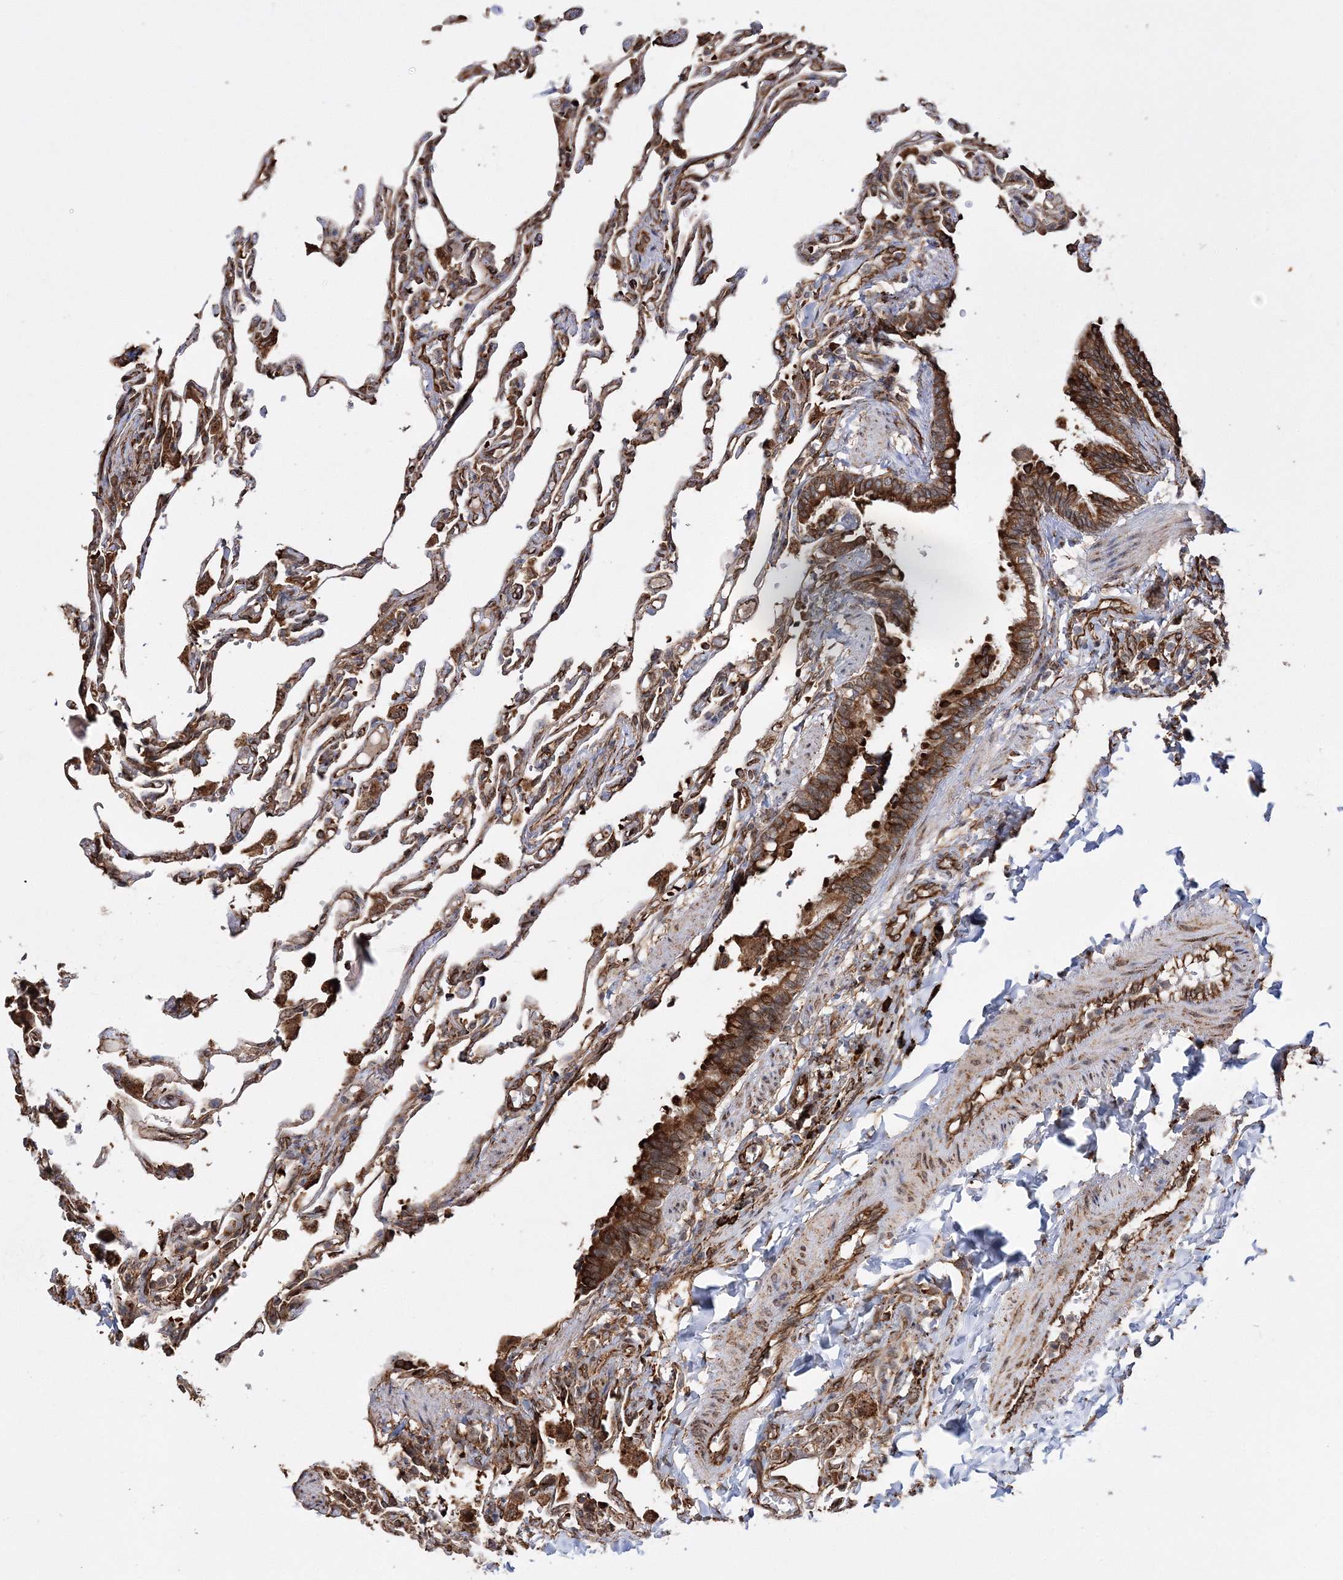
{"staining": {"intensity": "strong", "quantity": ">75%", "location": "cytoplasmic/membranous"}, "tissue": "lung", "cell_type": "Alveolar cells", "image_type": "normal", "snomed": [{"axis": "morphology", "description": "Normal tissue, NOS"}, {"axis": "topography", "description": "Lung"}], "caption": "An immunohistochemistry photomicrograph of unremarkable tissue is shown. Protein staining in brown shows strong cytoplasmic/membranous positivity in lung within alveolar cells.", "gene": "SCRN3", "patient": {"sex": "male", "age": 21}}